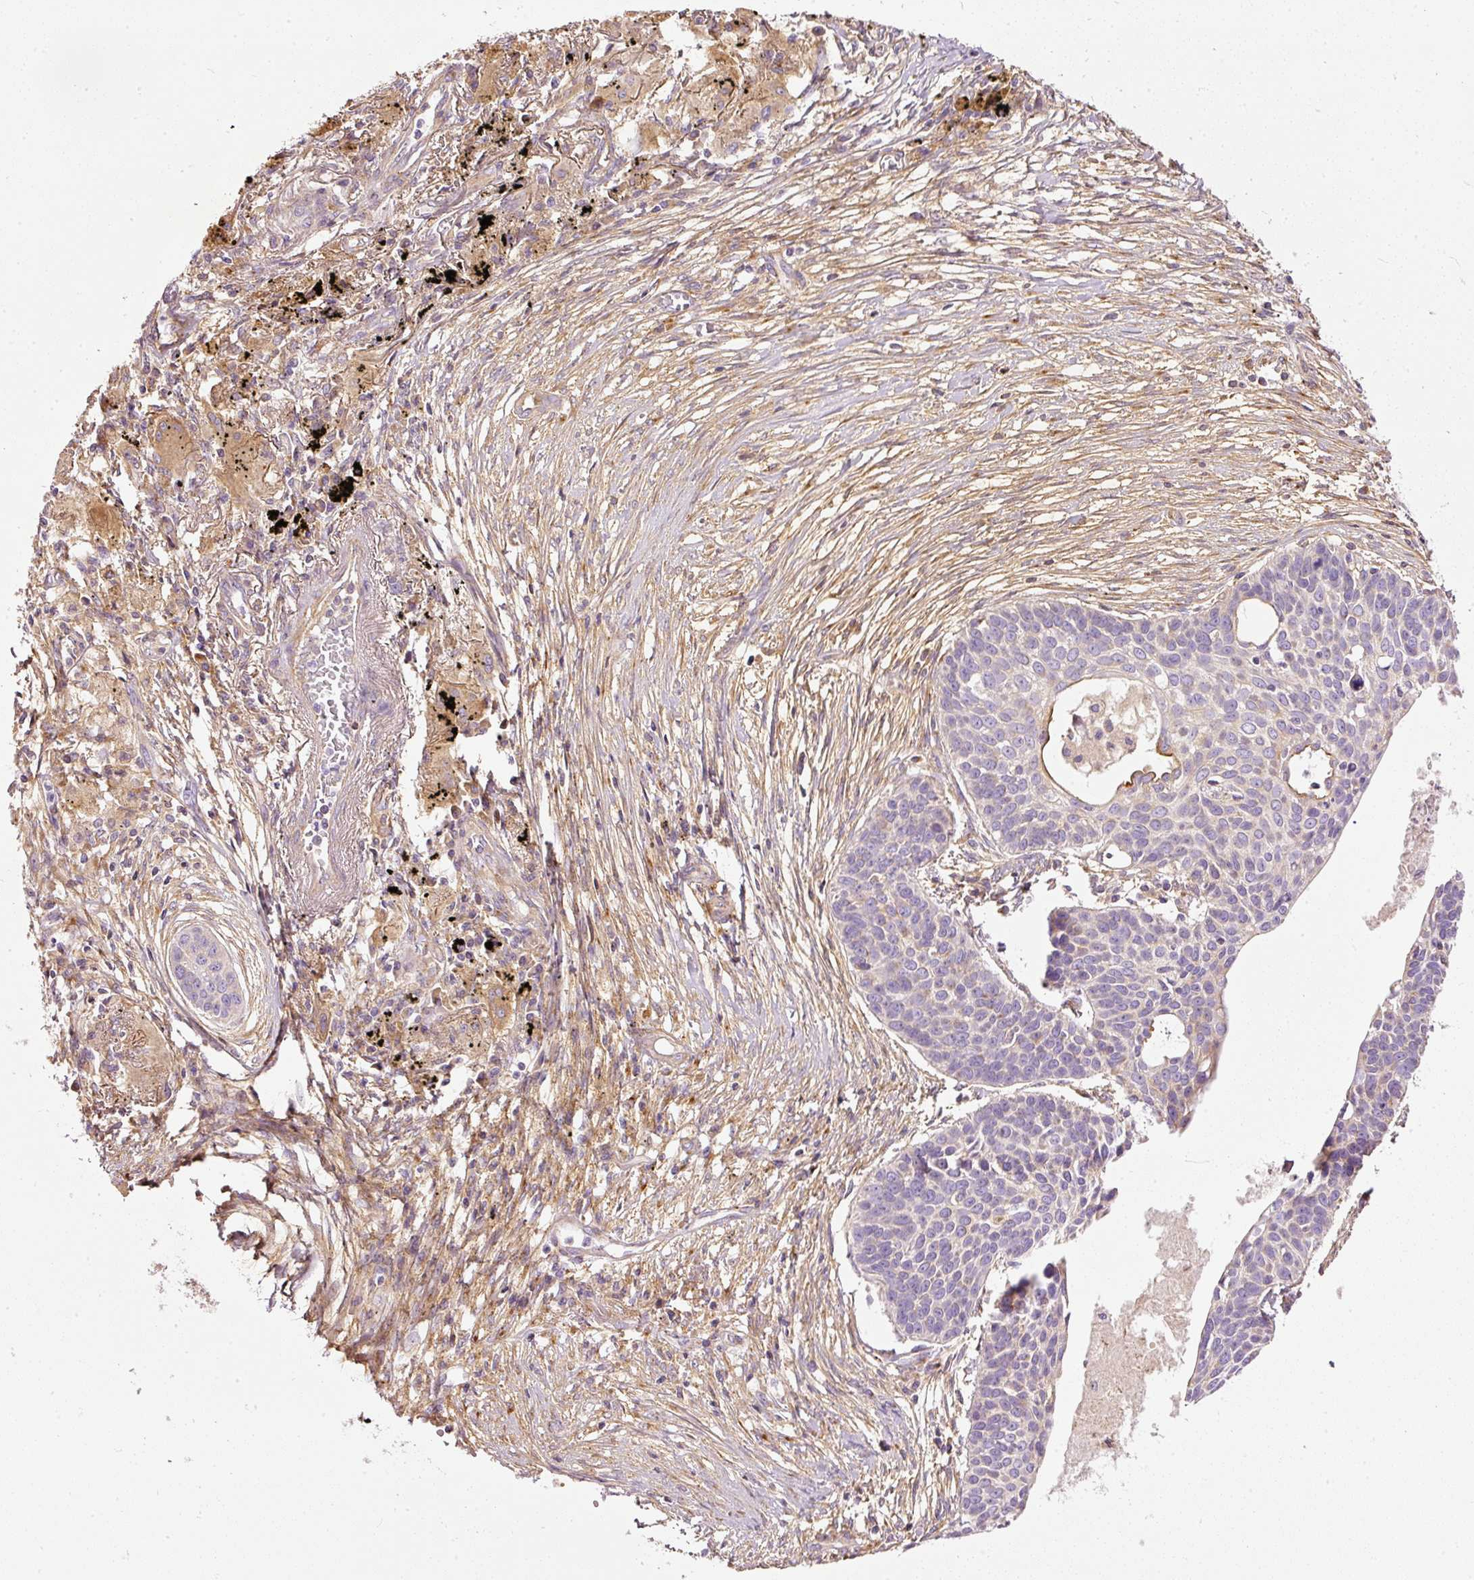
{"staining": {"intensity": "moderate", "quantity": "<25%", "location": "cytoplasmic/membranous"}, "tissue": "lung cancer", "cell_type": "Tumor cells", "image_type": "cancer", "snomed": [{"axis": "morphology", "description": "Squamous cell carcinoma, NOS"}, {"axis": "topography", "description": "Lung"}], "caption": "Protein expression analysis of human lung squamous cell carcinoma reveals moderate cytoplasmic/membranous positivity in approximately <25% of tumor cells. The protein of interest is shown in brown color, while the nuclei are stained blue.", "gene": "PAQR9", "patient": {"sex": "male", "age": 71}}